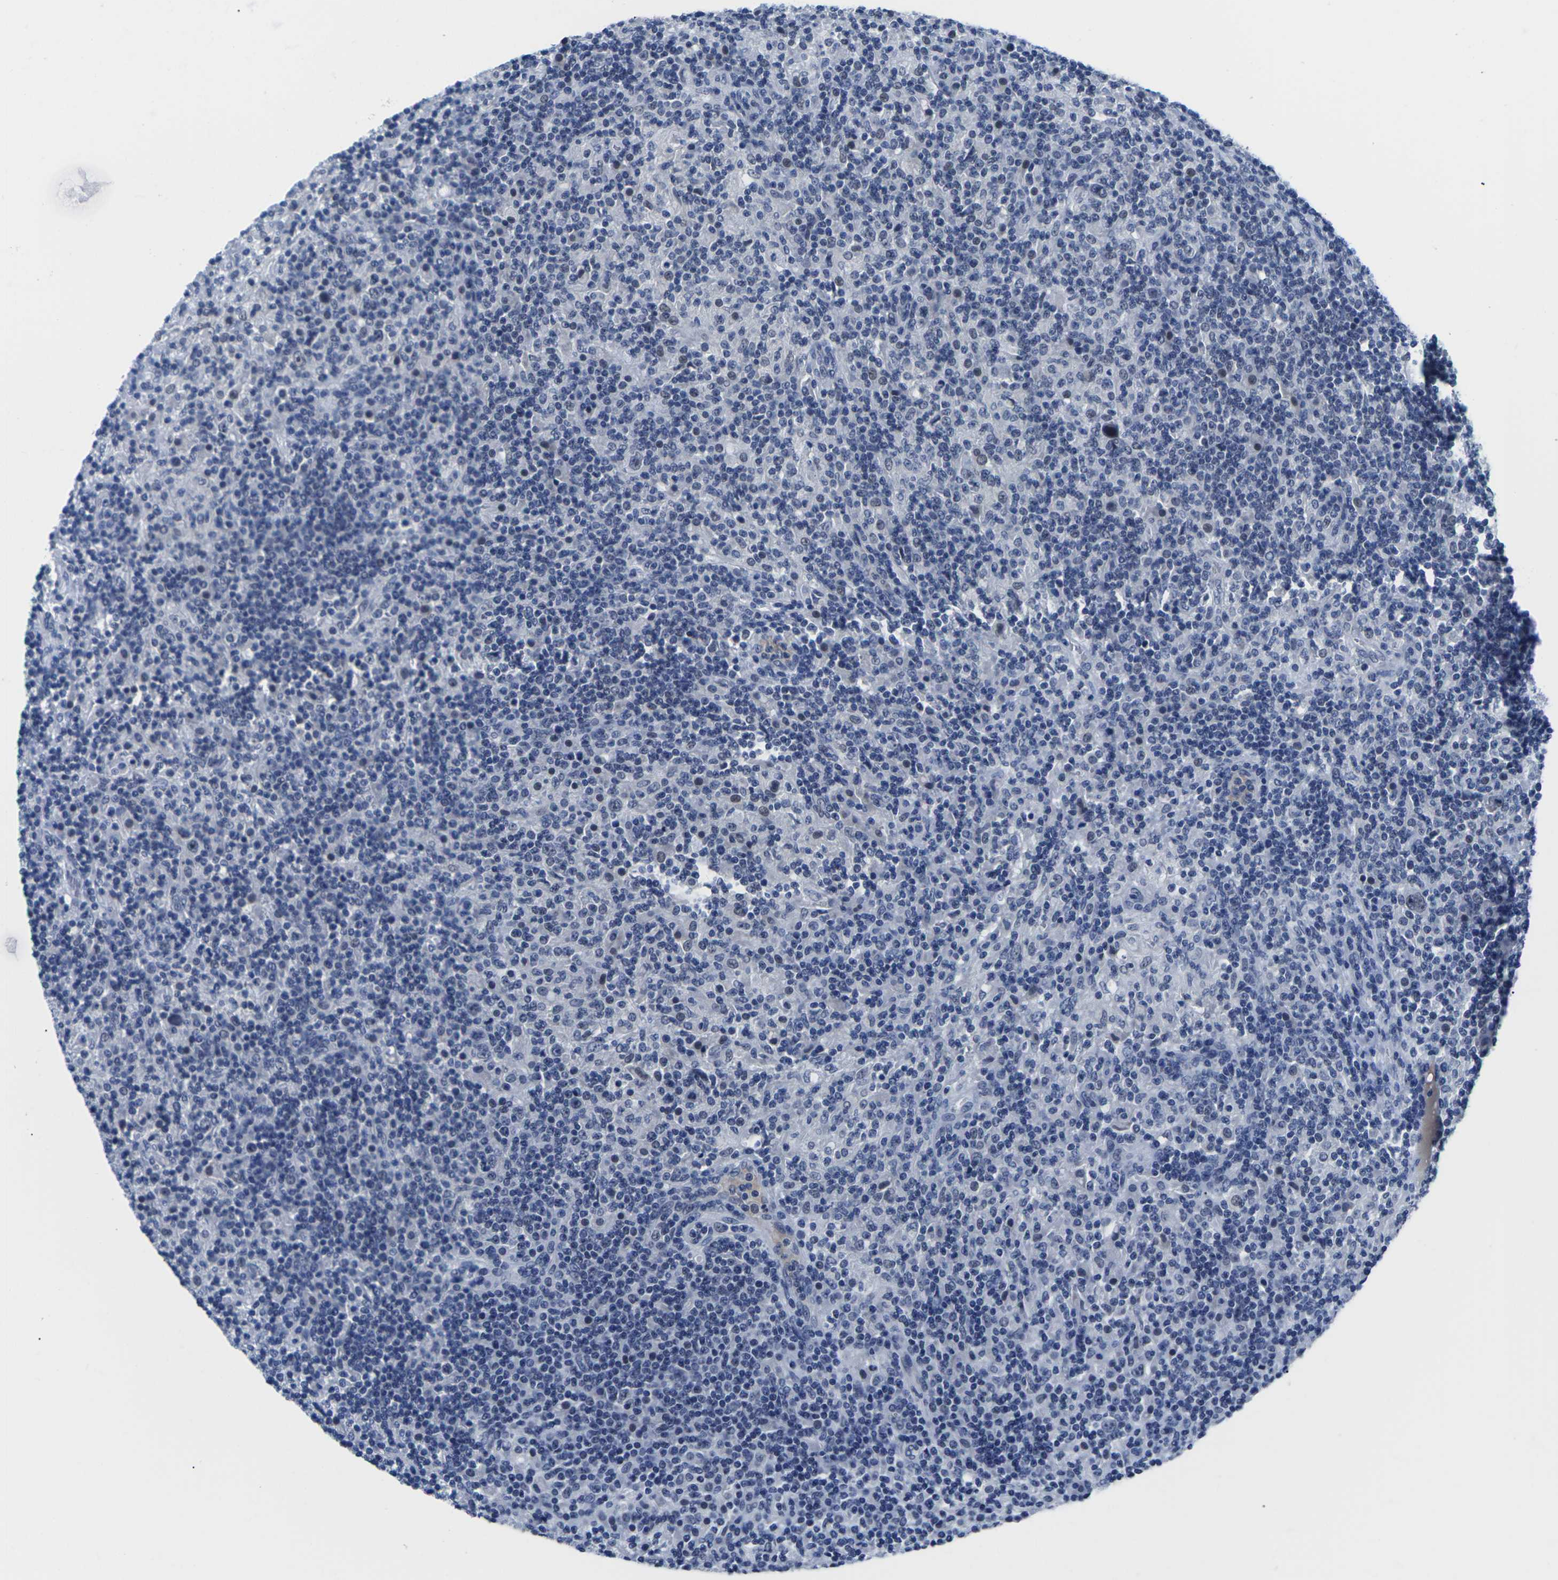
{"staining": {"intensity": "weak", "quantity": "<25%", "location": "nuclear"}, "tissue": "lymphoma", "cell_type": "Tumor cells", "image_type": "cancer", "snomed": [{"axis": "morphology", "description": "Hodgkin's disease, NOS"}, {"axis": "topography", "description": "Lymph node"}], "caption": "Hodgkin's disease was stained to show a protein in brown. There is no significant staining in tumor cells.", "gene": "ST6GAL2", "patient": {"sex": "male", "age": 70}}